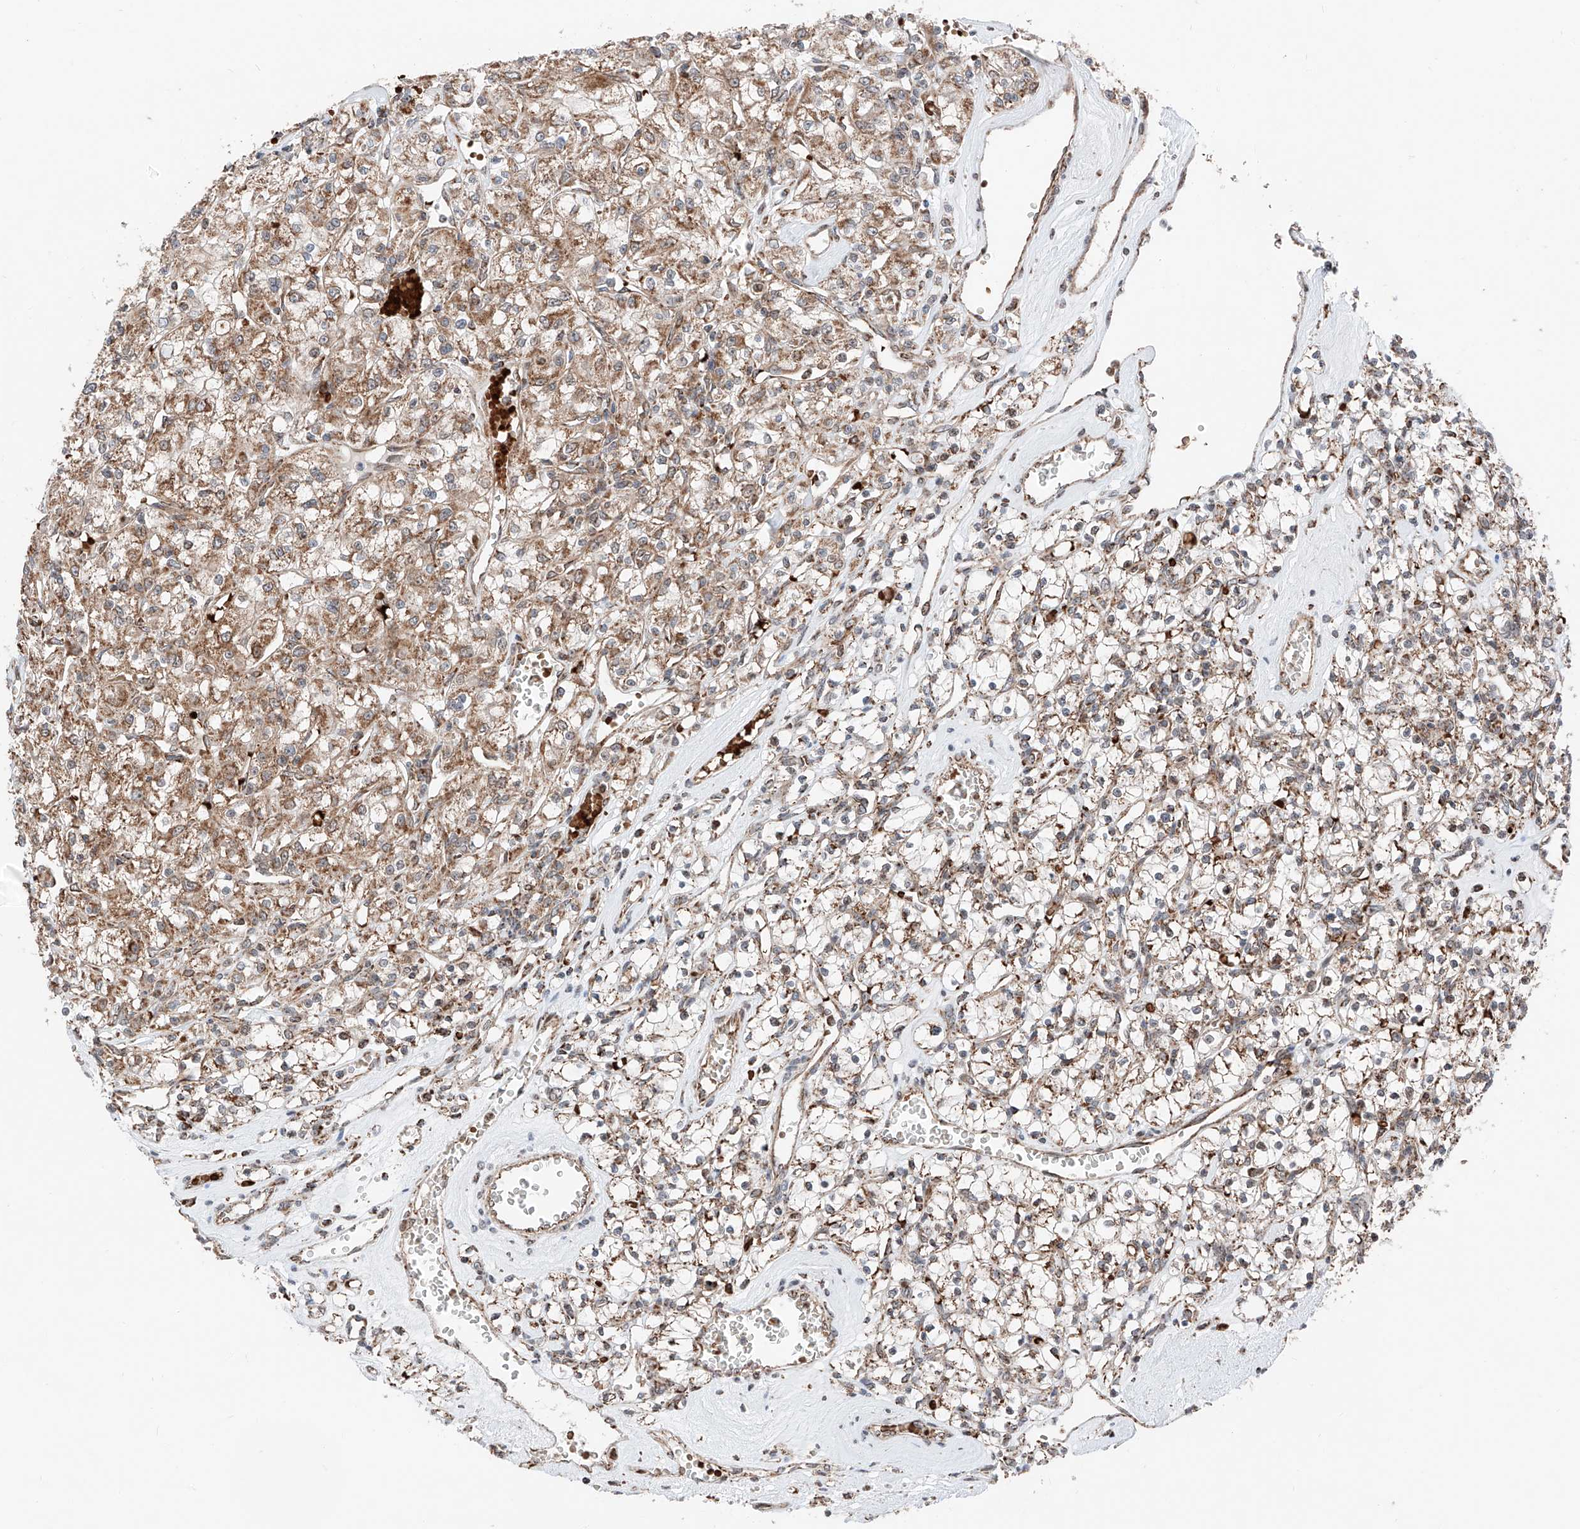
{"staining": {"intensity": "moderate", "quantity": ">75%", "location": "cytoplasmic/membranous"}, "tissue": "renal cancer", "cell_type": "Tumor cells", "image_type": "cancer", "snomed": [{"axis": "morphology", "description": "Adenocarcinoma, NOS"}, {"axis": "topography", "description": "Kidney"}], "caption": "The photomicrograph demonstrates staining of renal cancer (adenocarcinoma), revealing moderate cytoplasmic/membranous protein expression (brown color) within tumor cells.", "gene": "ZSCAN29", "patient": {"sex": "female", "age": 59}}